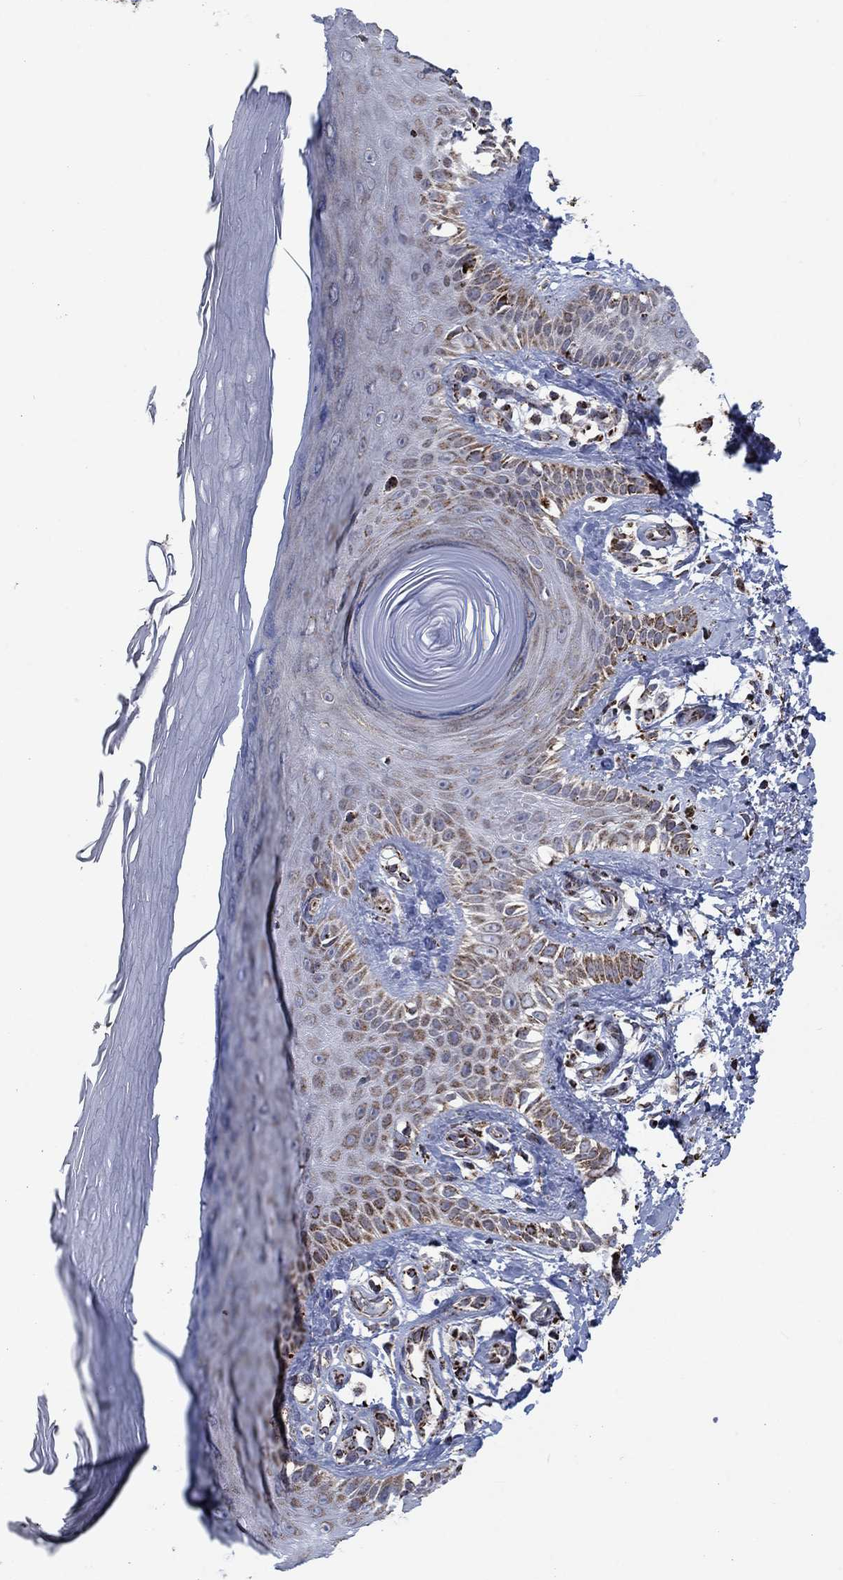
{"staining": {"intensity": "negative", "quantity": "none", "location": "none"}, "tissue": "skin", "cell_type": "Fibroblasts", "image_type": "normal", "snomed": [{"axis": "morphology", "description": "Normal tissue, NOS"}, {"axis": "morphology", "description": "Inflammation, NOS"}, {"axis": "morphology", "description": "Fibrosis, NOS"}, {"axis": "topography", "description": "Skin"}], "caption": "Fibroblasts are negative for protein expression in unremarkable human skin. (DAB (3,3'-diaminobenzidine) immunohistochemistry, high magnification).", "gene": "MOAP1", "patient": {"sex": "male", "age": 71}}